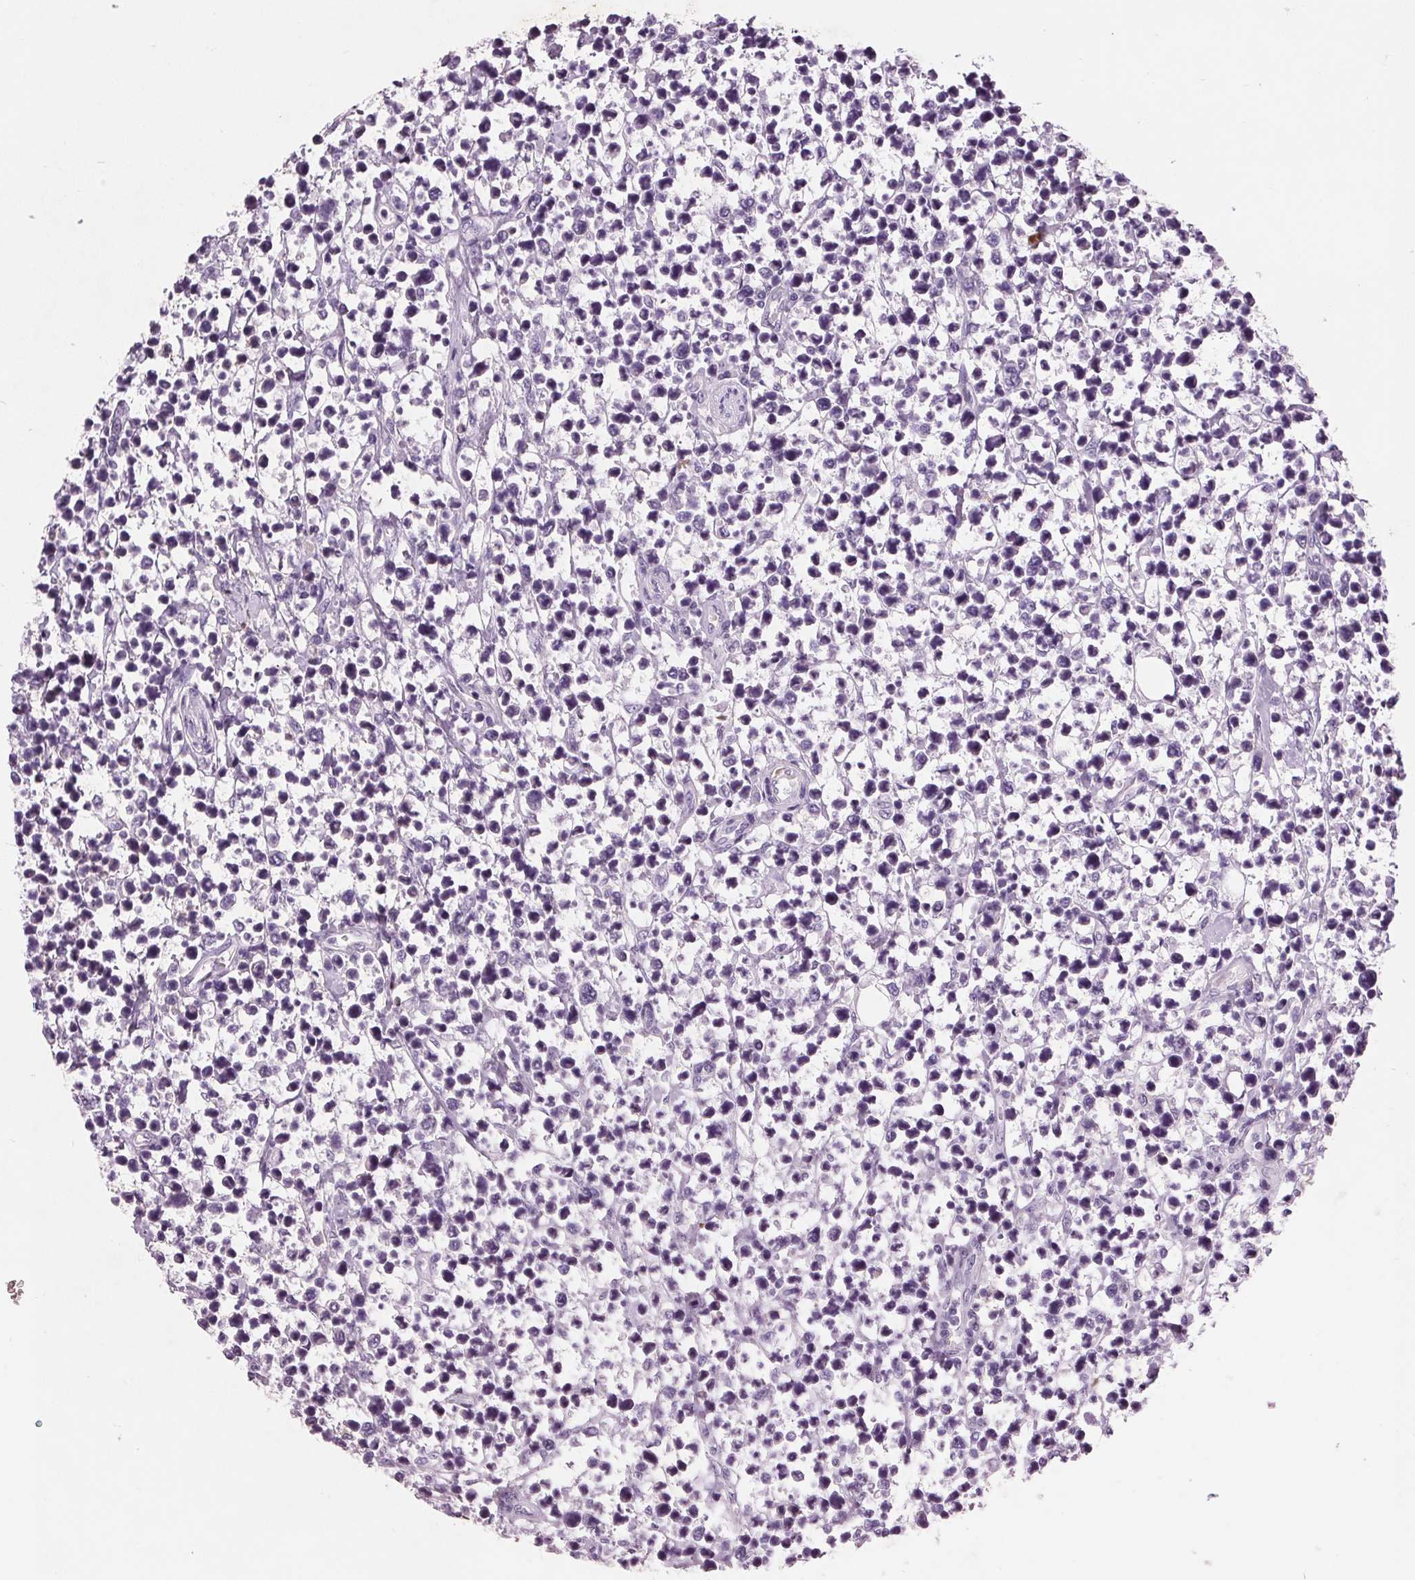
{"staining": {"intensity": "negative", "quantity": "none", "location": "none"}, "tissue": "lymphoma", "cell_type": "Tumor cells", "image_type": "cancer", "snomed": [{"axis": "morphology", "description": "Malignant lymphoma, non-Hodgkin's type, High grade"}, {"axis": "topography", "description": "Soft tissue"}], "caption": "Malignant lymphoma, non-Hodgkin's type (high-grade) was stained to show a protein in brown. There is no significant positivity in tumor cells.", "gene": "C6", "patient": {"sex": "female", "age": 56}}